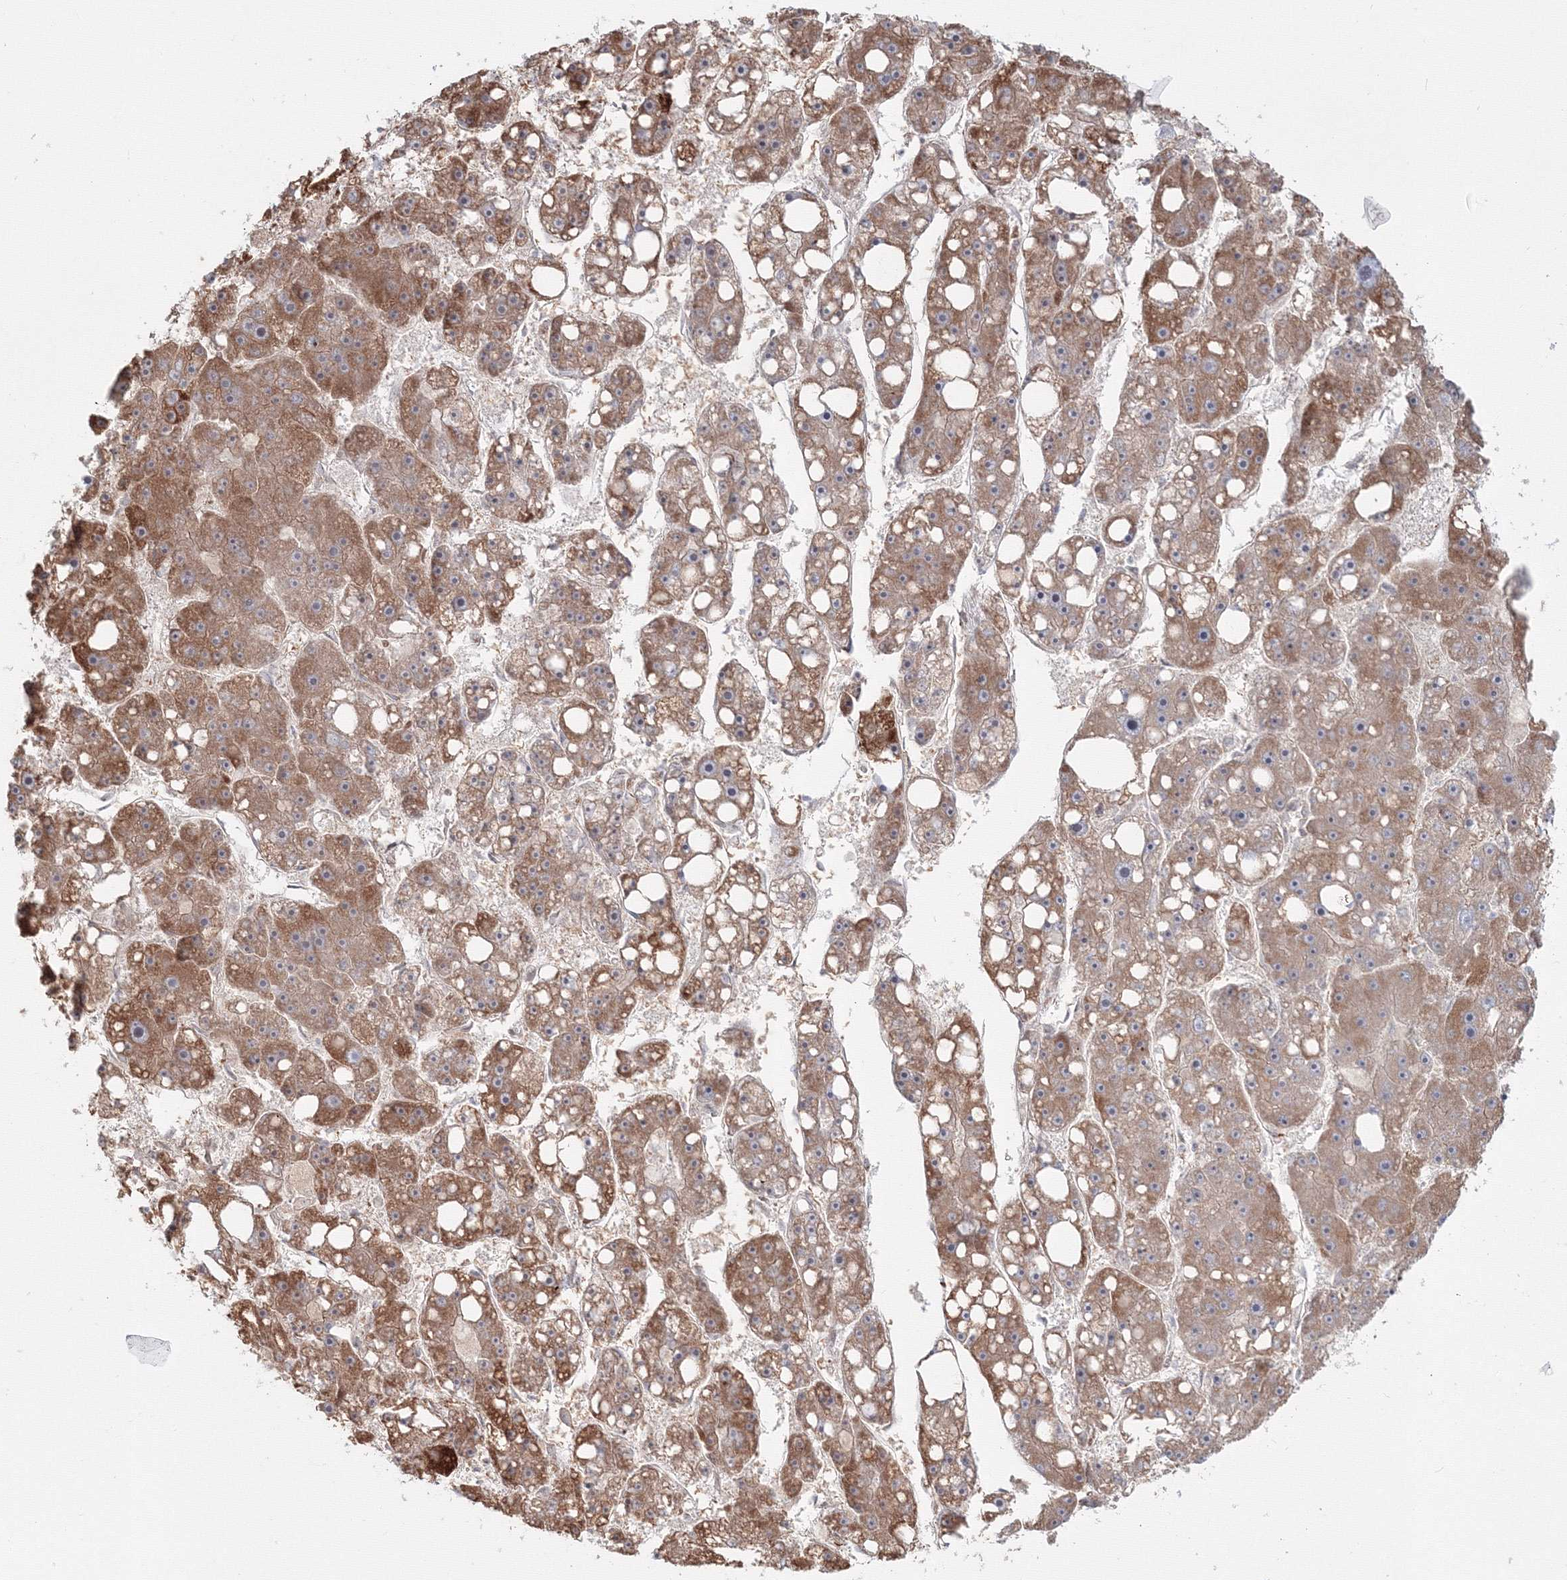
{"staining": {"intensity": "moderate", "quantity": ">75%", "location": "cytoplasmic/membranous"}, "tissue": "liver cancer", "cell_type": "Tumor cells", "image_type": "cancer", "snomed": [{"axis": "morphology", "description": "Carcinoma, Hepatocellular, NOS"}, {"axis": "topography", "description": "Liver"}], "caption": "Protein expression analysis of human liver hepatocellular carcinoma reveals moderate cytoplasmic/membranous expression in about >75% of tumor cells.", "gene": "SH3PXD2A", "patient": {"sex": "female", "age": 61}}